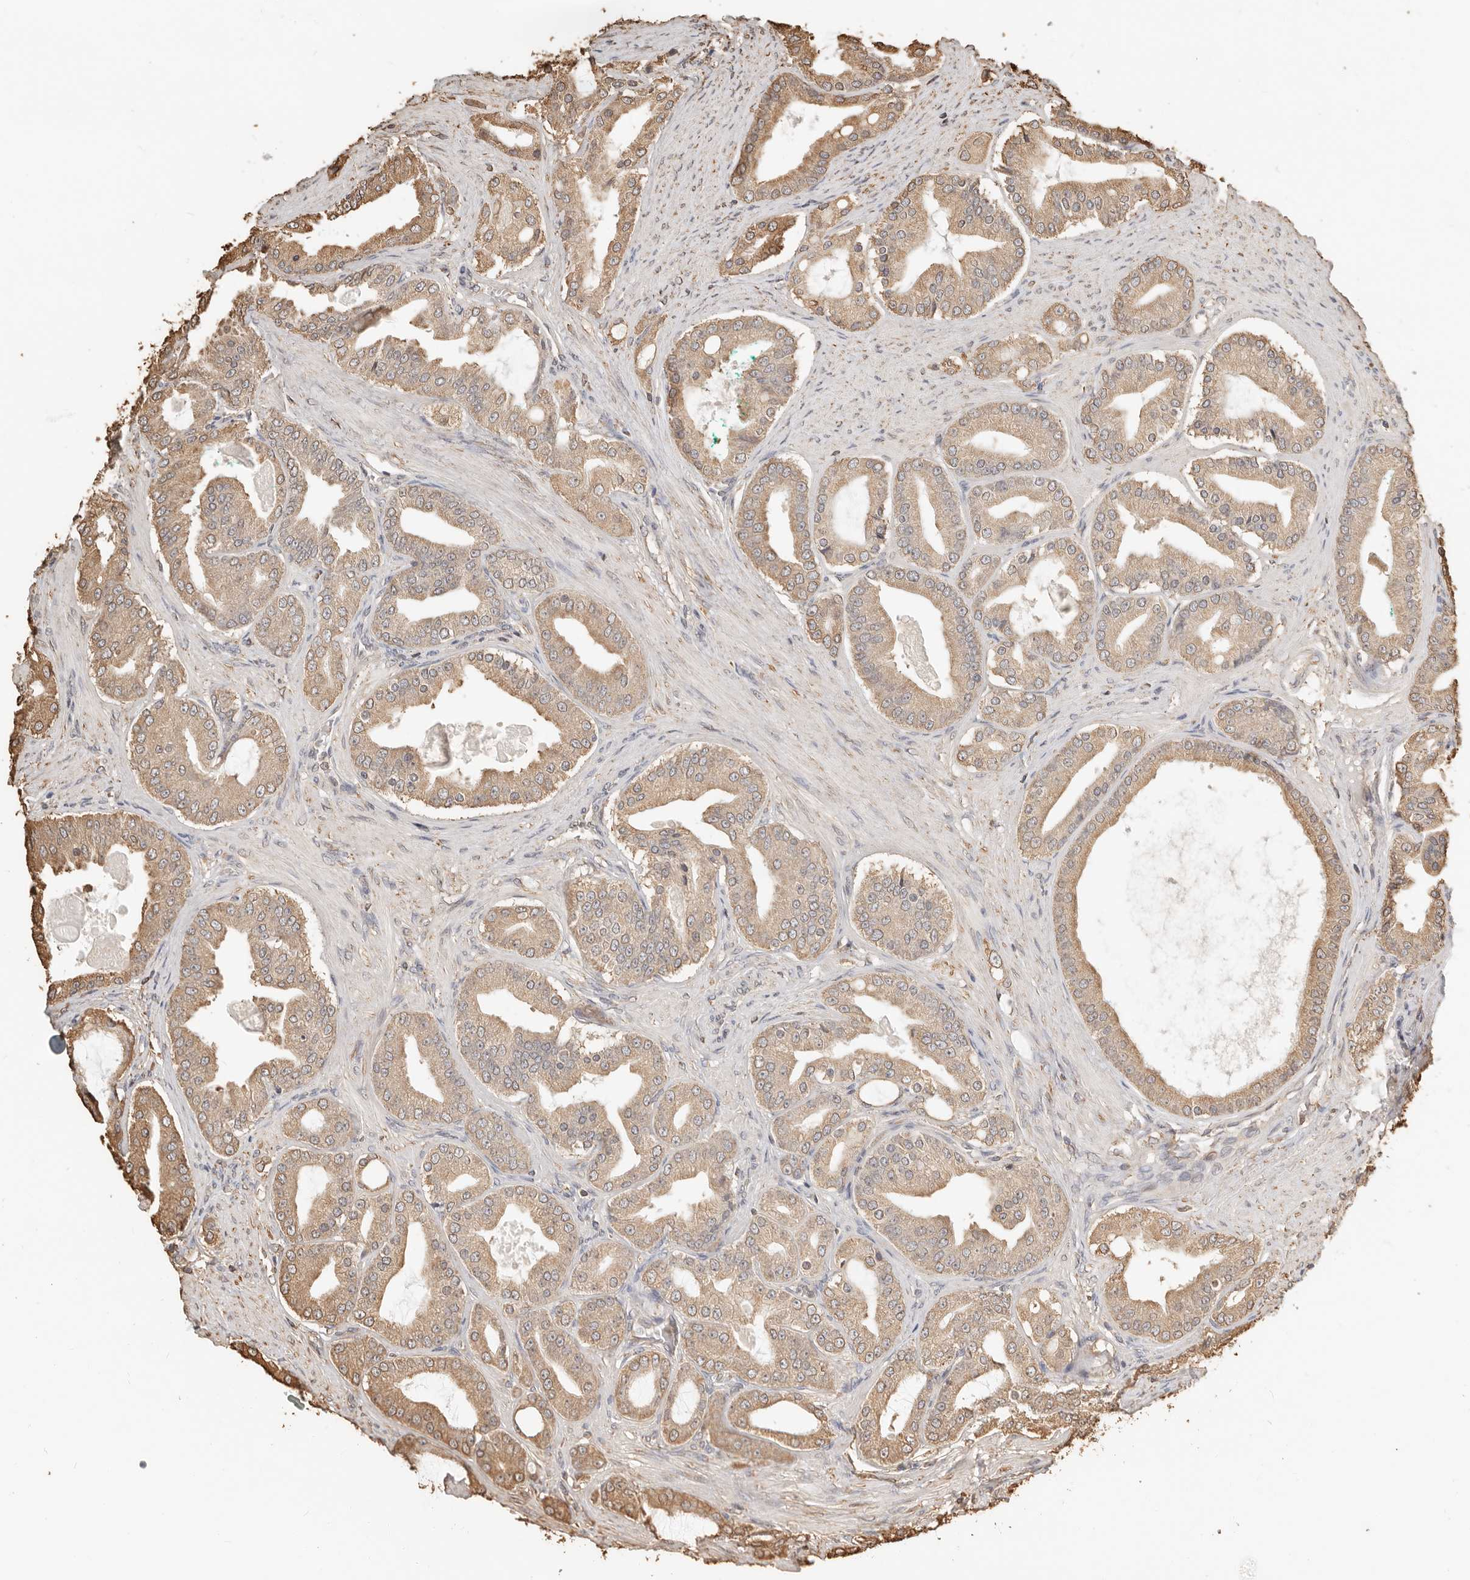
{"staining": {"intensity": "weak", "quantity": ">75%", "location": "cytoplasmic/membranous"}, "tissue": "prostate cancer", "cell_type": "Tumor cells", "image_type": "cancer", "snomed": [{"axis": "morphology", "description": "Adenocarcinoma, High grade"}, {"axis": "topography", "description": "Prostate"}], "caption": "Immunohistochemistry (IHC) of human prostate cancer displays low levels of weak cytoplasmic/membranous positivity in approximately >75% of tumor cells. The staining was performed using DAB, with brown indicating positive protein expression. Nuclei are stained blue with hematoxylin.", "gene": "ARHGEF10L", "patient": {"sex": "male", "age": 60}}